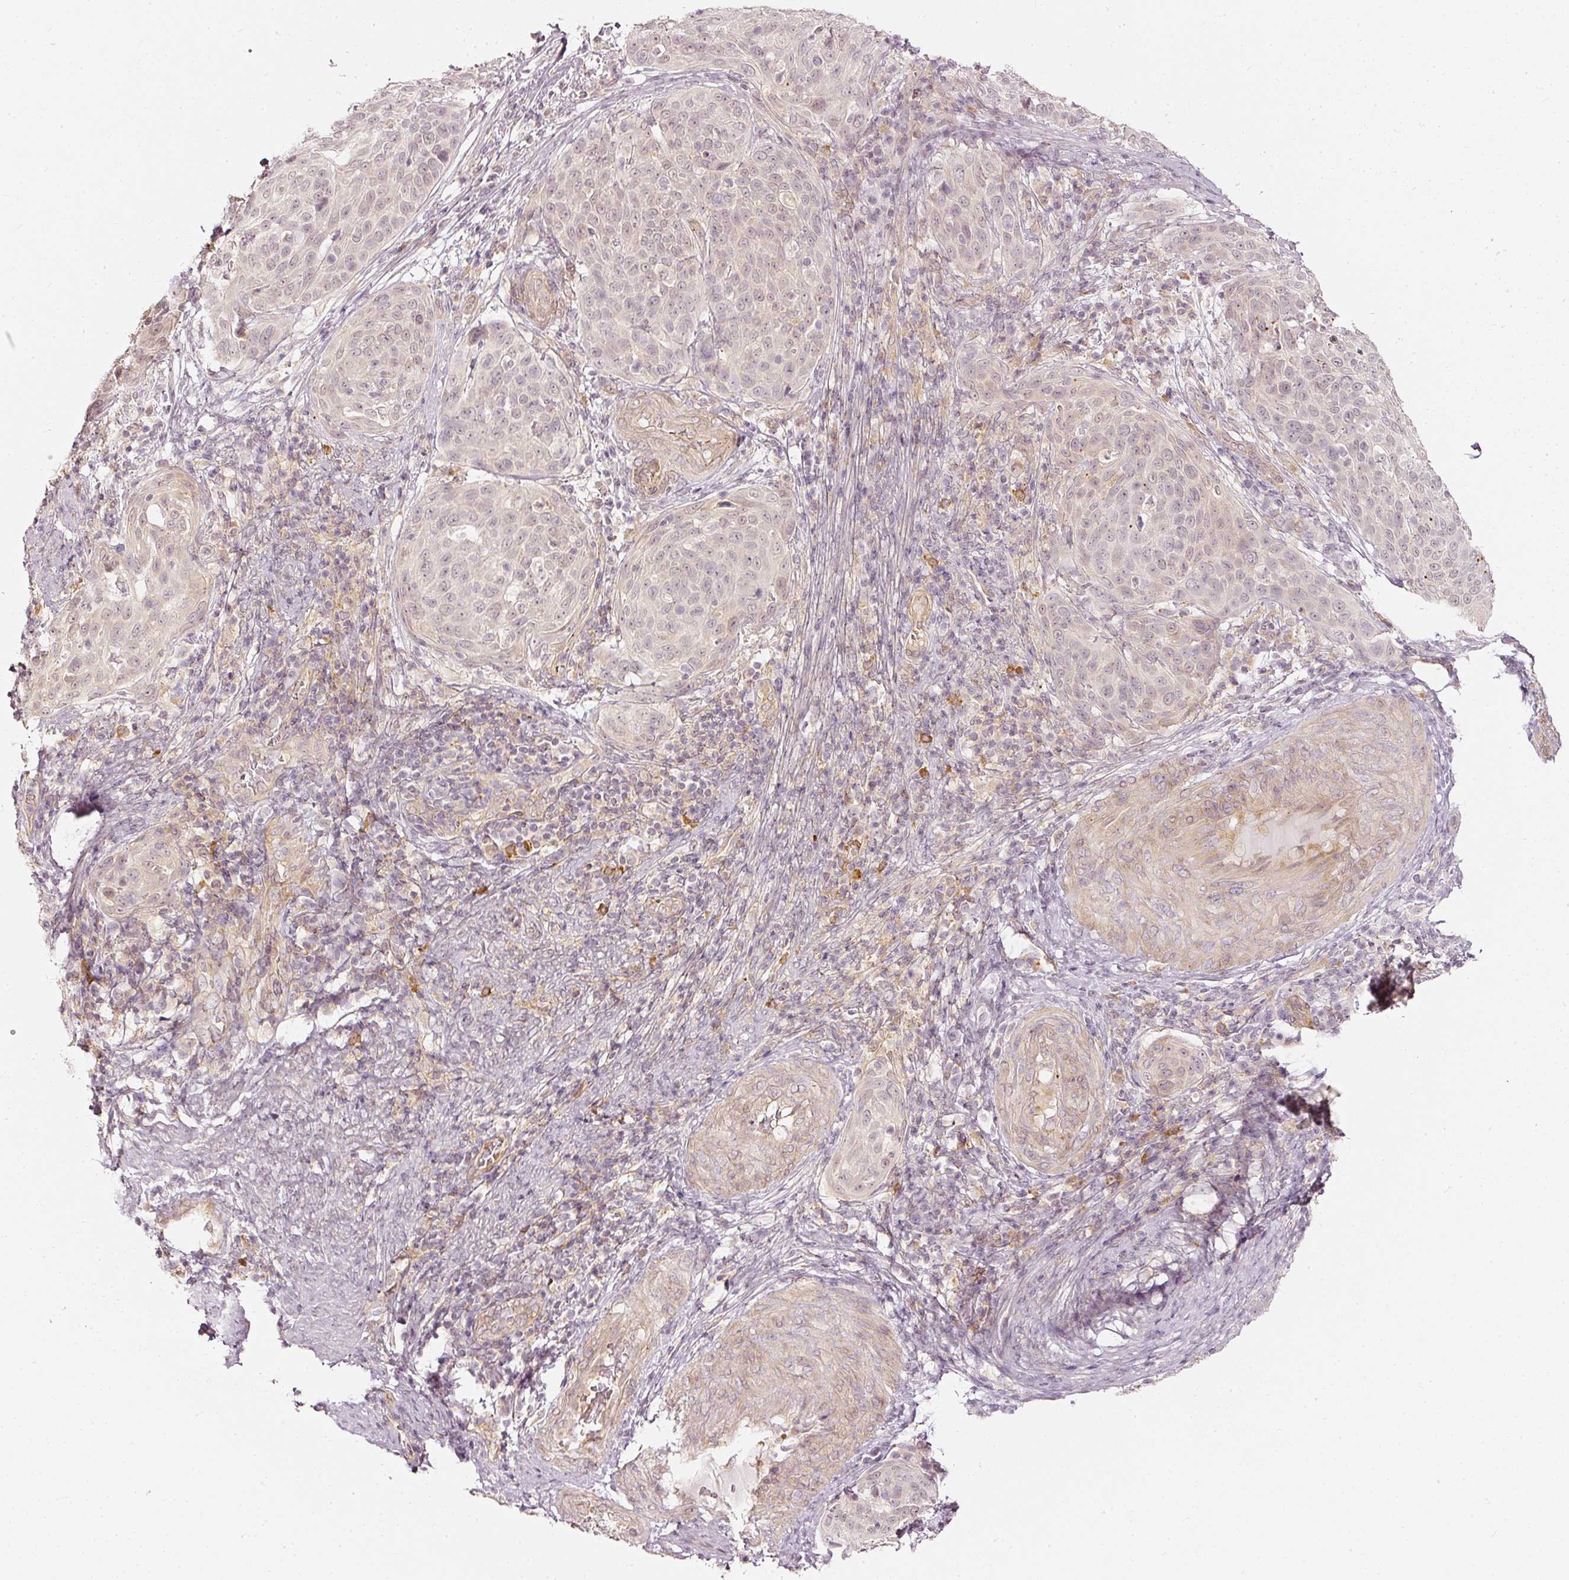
{"staining": {"intensity": "negative", "quantity": "none", "location": "none"}, "tissue": "cervical cancer", "cell_type": "Tumor cells", "image_type": "cancer", "snomed": [{"axis": "morphology", "description": "Squamous cell carcinoma, NOS"}, {"axis": "topography", "description": "Cervix"}], "caption": "This histopathology image is of cervical squamous cell carcinoma stained with IHC to label a protein in brown with the nuclei are counter-stained blue. There is no positivity in tumor cells.", "gene": "DRD2", "patient": {"sex": "female", "age": 31}}